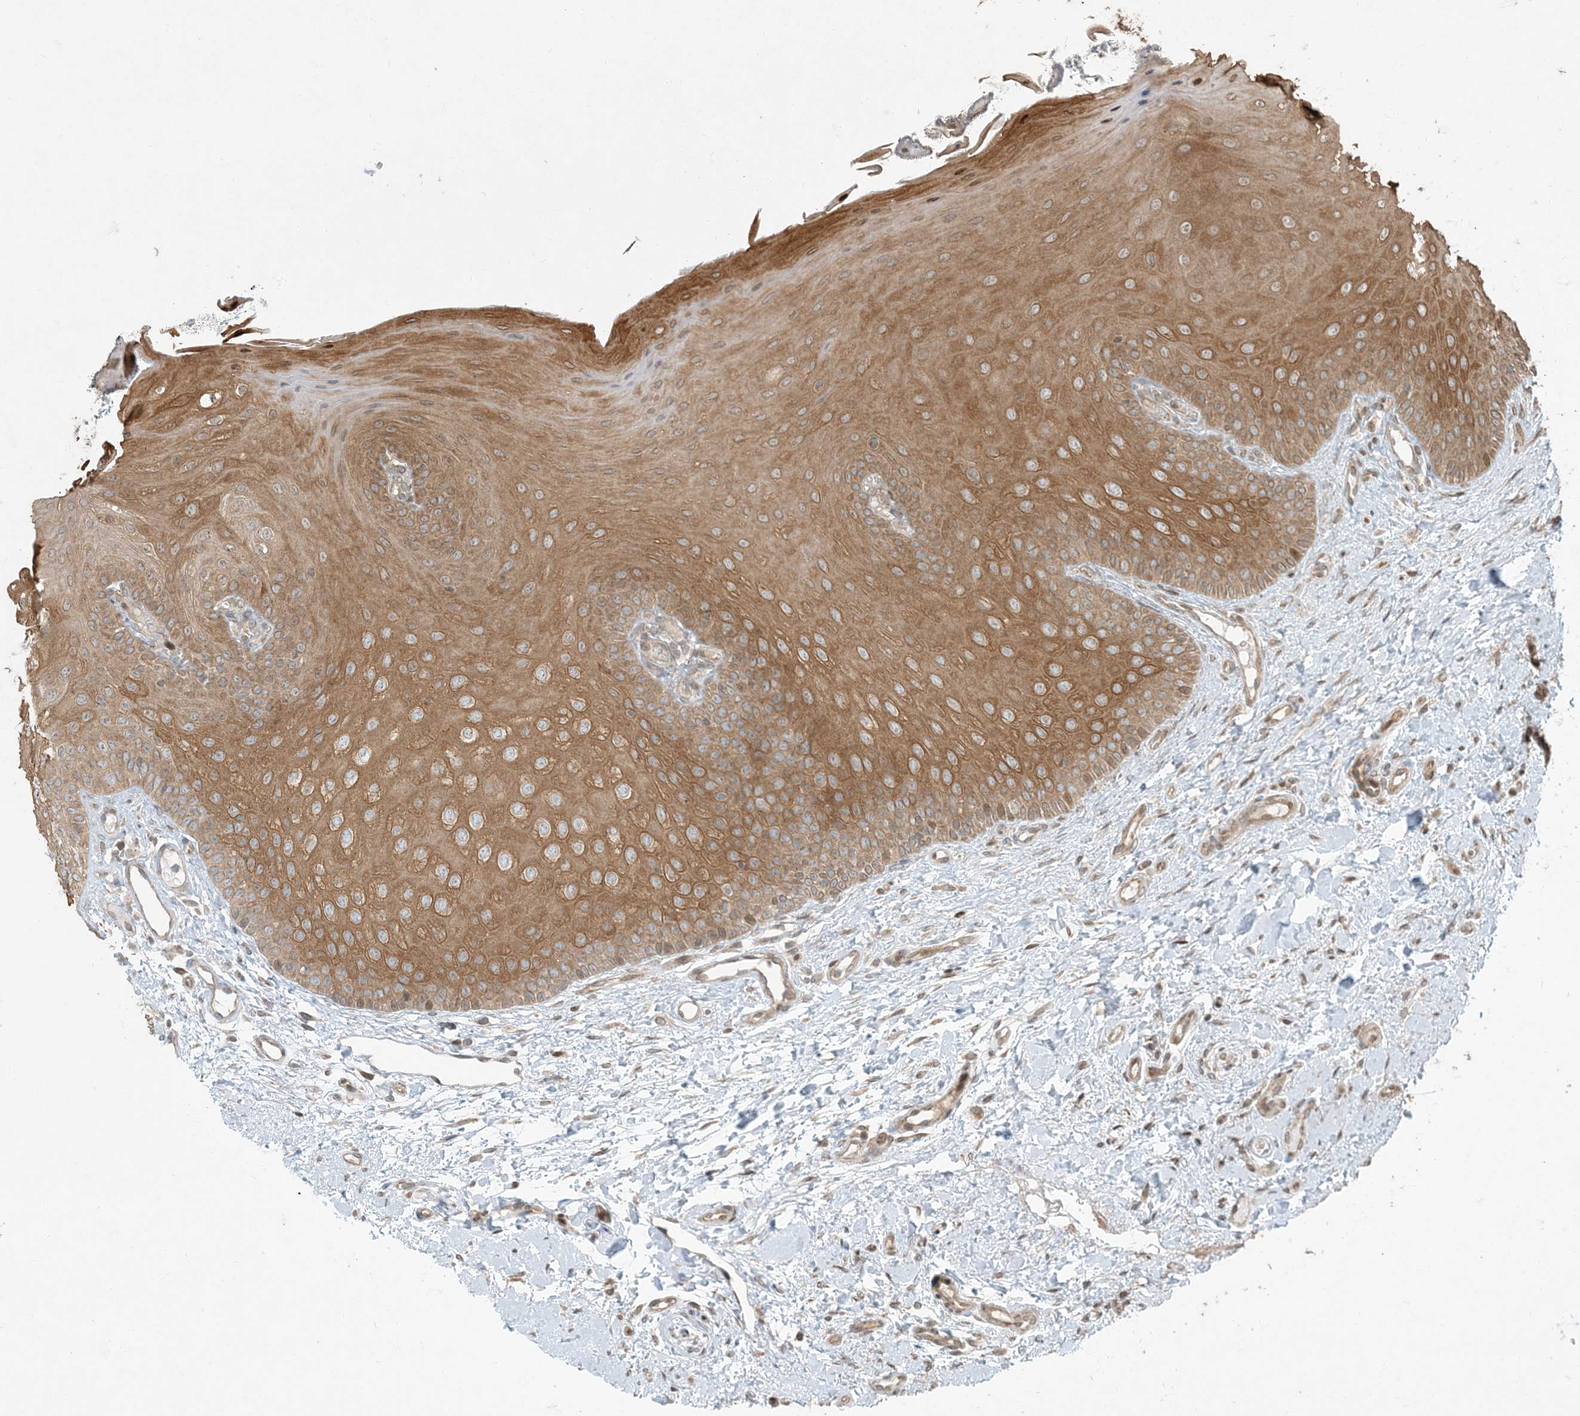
{"staining": {"intensity": "moderate", "quantity": ">75%", "location": "cytoplasmic/membranous"}, "tissue": "oral mucosa", "cell_type": "Squamous epithelial cells", "image_type": "normal", "snomed": [{"axis": "morphology", "description": "Normal tissue, NOS"}, {"axis": "topography", "description": "Oral tissue"}], "caption": "Moderate cytoplasmic/membranous staining is seen in approximately >75% of squamous epithelial cells in benign oral mucosa.", "gene": "COMMD8", "patient": {"sex": "female", "age": 68}}